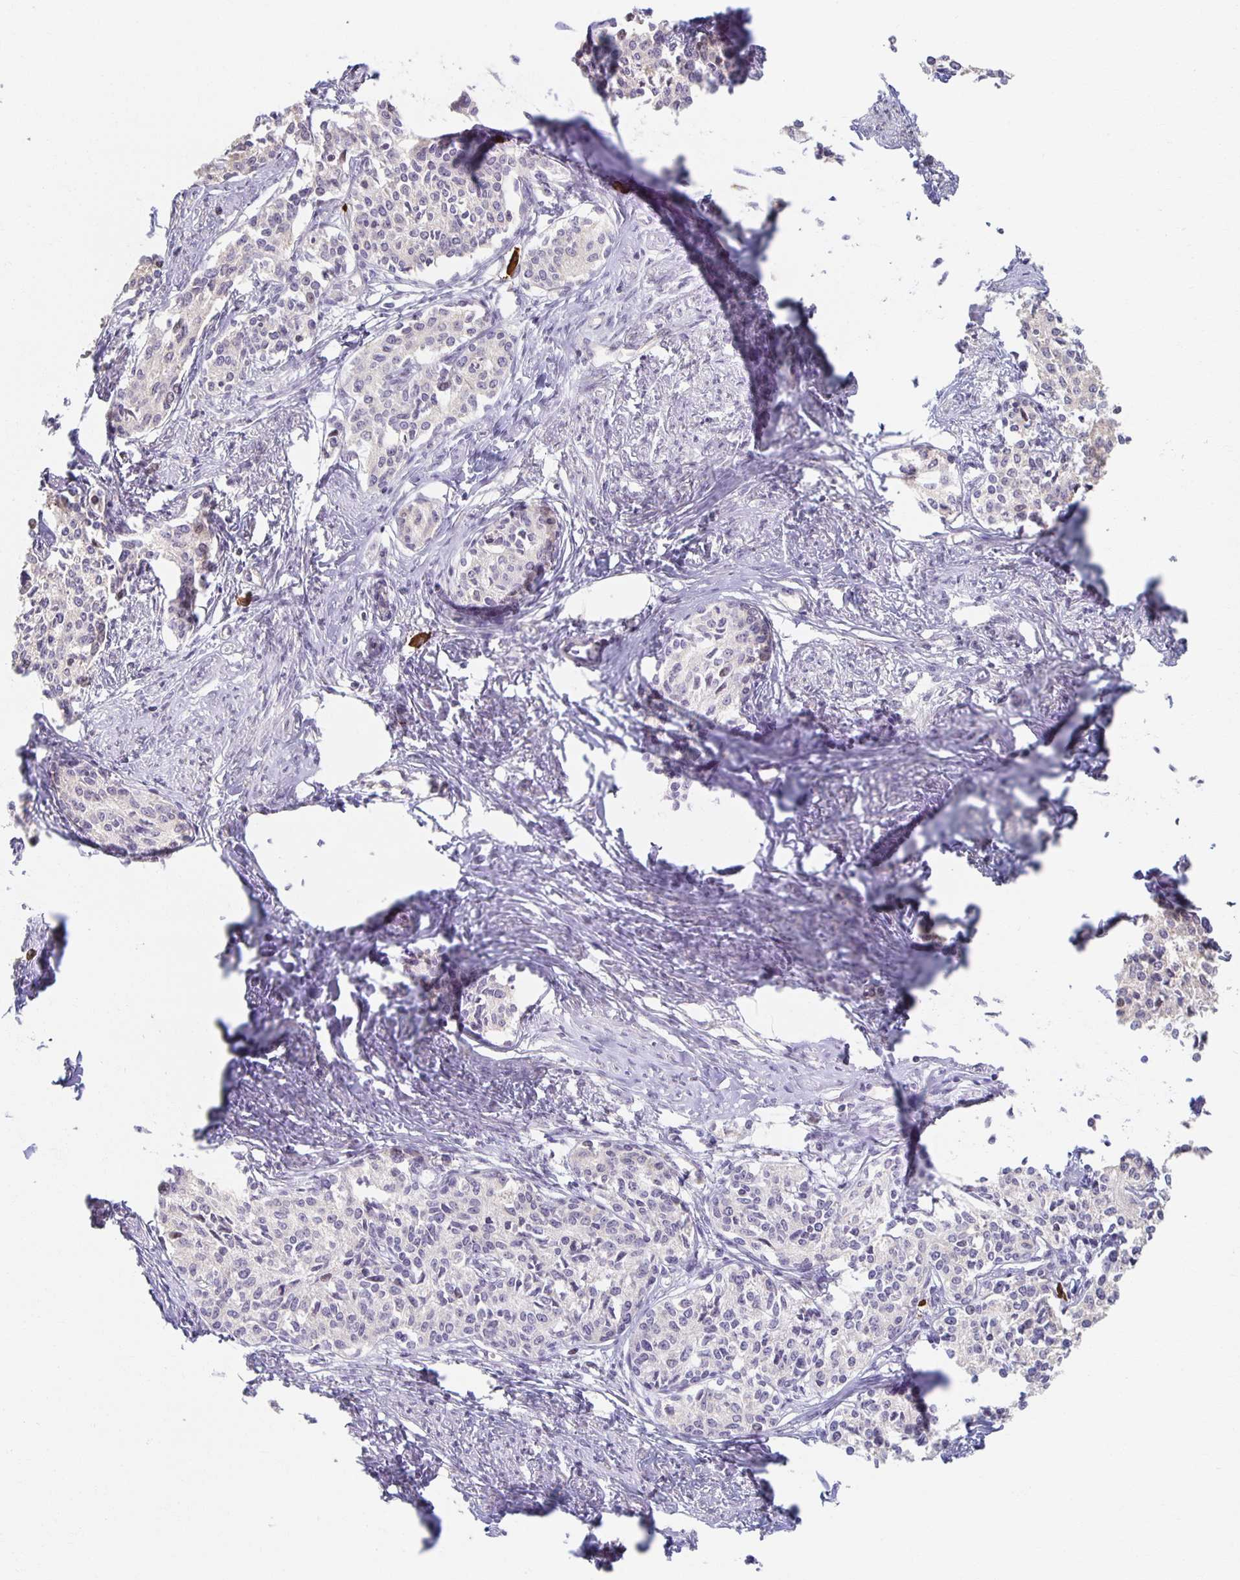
{"staining": {"intensity": "negative", "quantity": "none", "location": "none"}, "tissue": "cervical cancer", "cell_type": "Tumor cells", "image_type": "cancer", "snomed": [{"axis": "morphology", "description": "Squamous cell carcinoma, NOS"}, {"axis": "morphology", "description": "Adenocarcinoma, NOS"}, {"axis": "topography", "description": "Cervix"}], "caption": "An immunohistochemistry photomicrograph of adenocarcinoma (cervical) is shown. There is no staining in tumor cells of adenocarcinoma (cervical).", "gene": "ZNF692", "patient": {"sex": "female", "age": 52}}